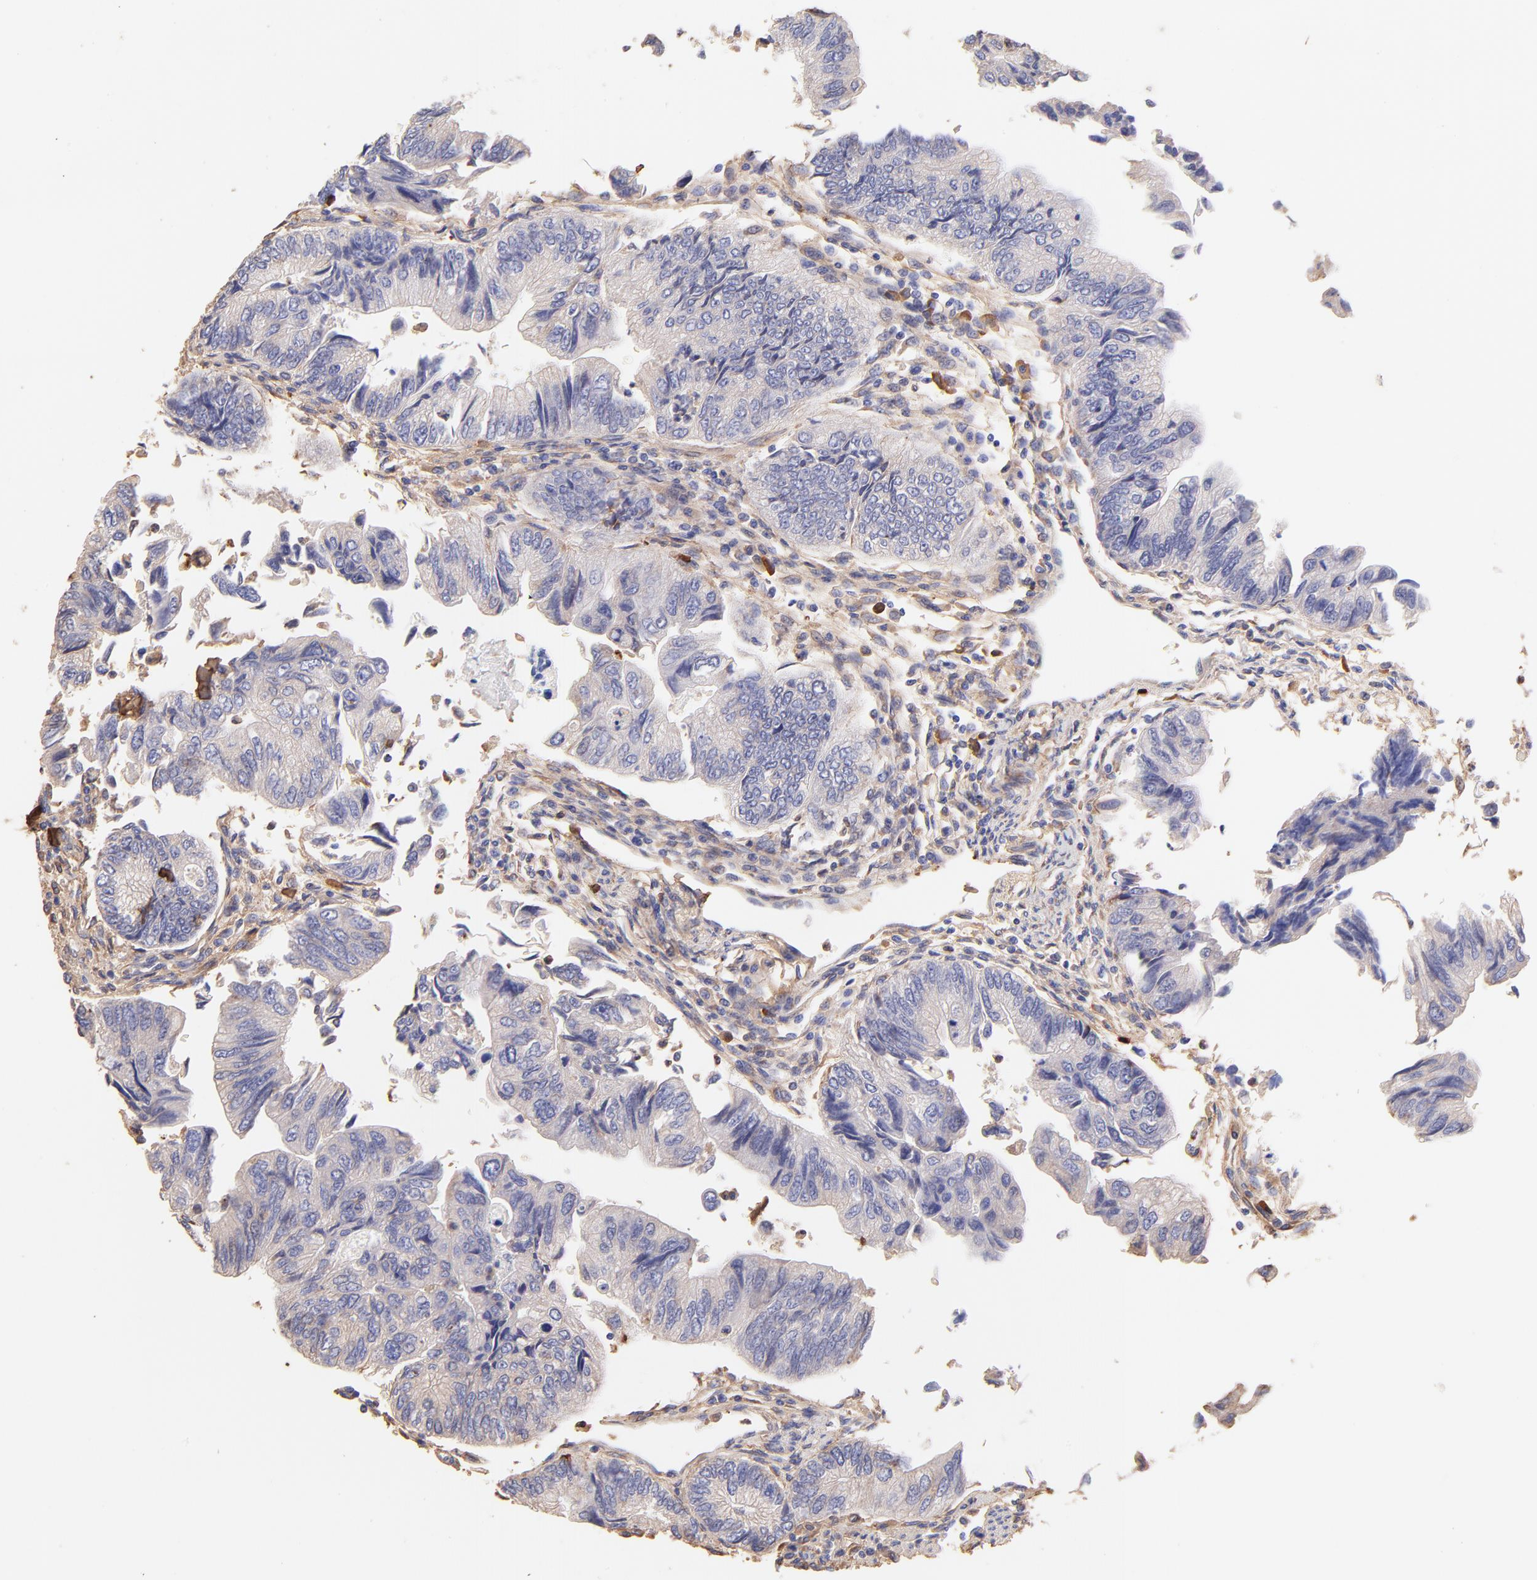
{"staining": {"intensity": "weak", "quantity": ">75%", "location": "cytoplasmic/membranous"}, "tissue": "colorectal cancer", "cell_type": "Tumor cells", "image_type": "cancer", "snomed": [{"axis": "morphology", "description": "Adenocarcinoma, NOS"}, {"axis": "topography", "description": "Colon"}], "caption": "IHC micrograph of neoplastic tissue: colorectal cancer (adenocarcinoma) stained using immunohistochemistry shows low levels of weak protein expression localized specifically in the cytoplasmic/membranous of tumor cells, appearing as a cytoplasmic/membranous brown color.", "gene": "BGN", "patient": {"sex": "female", "age": 11}}